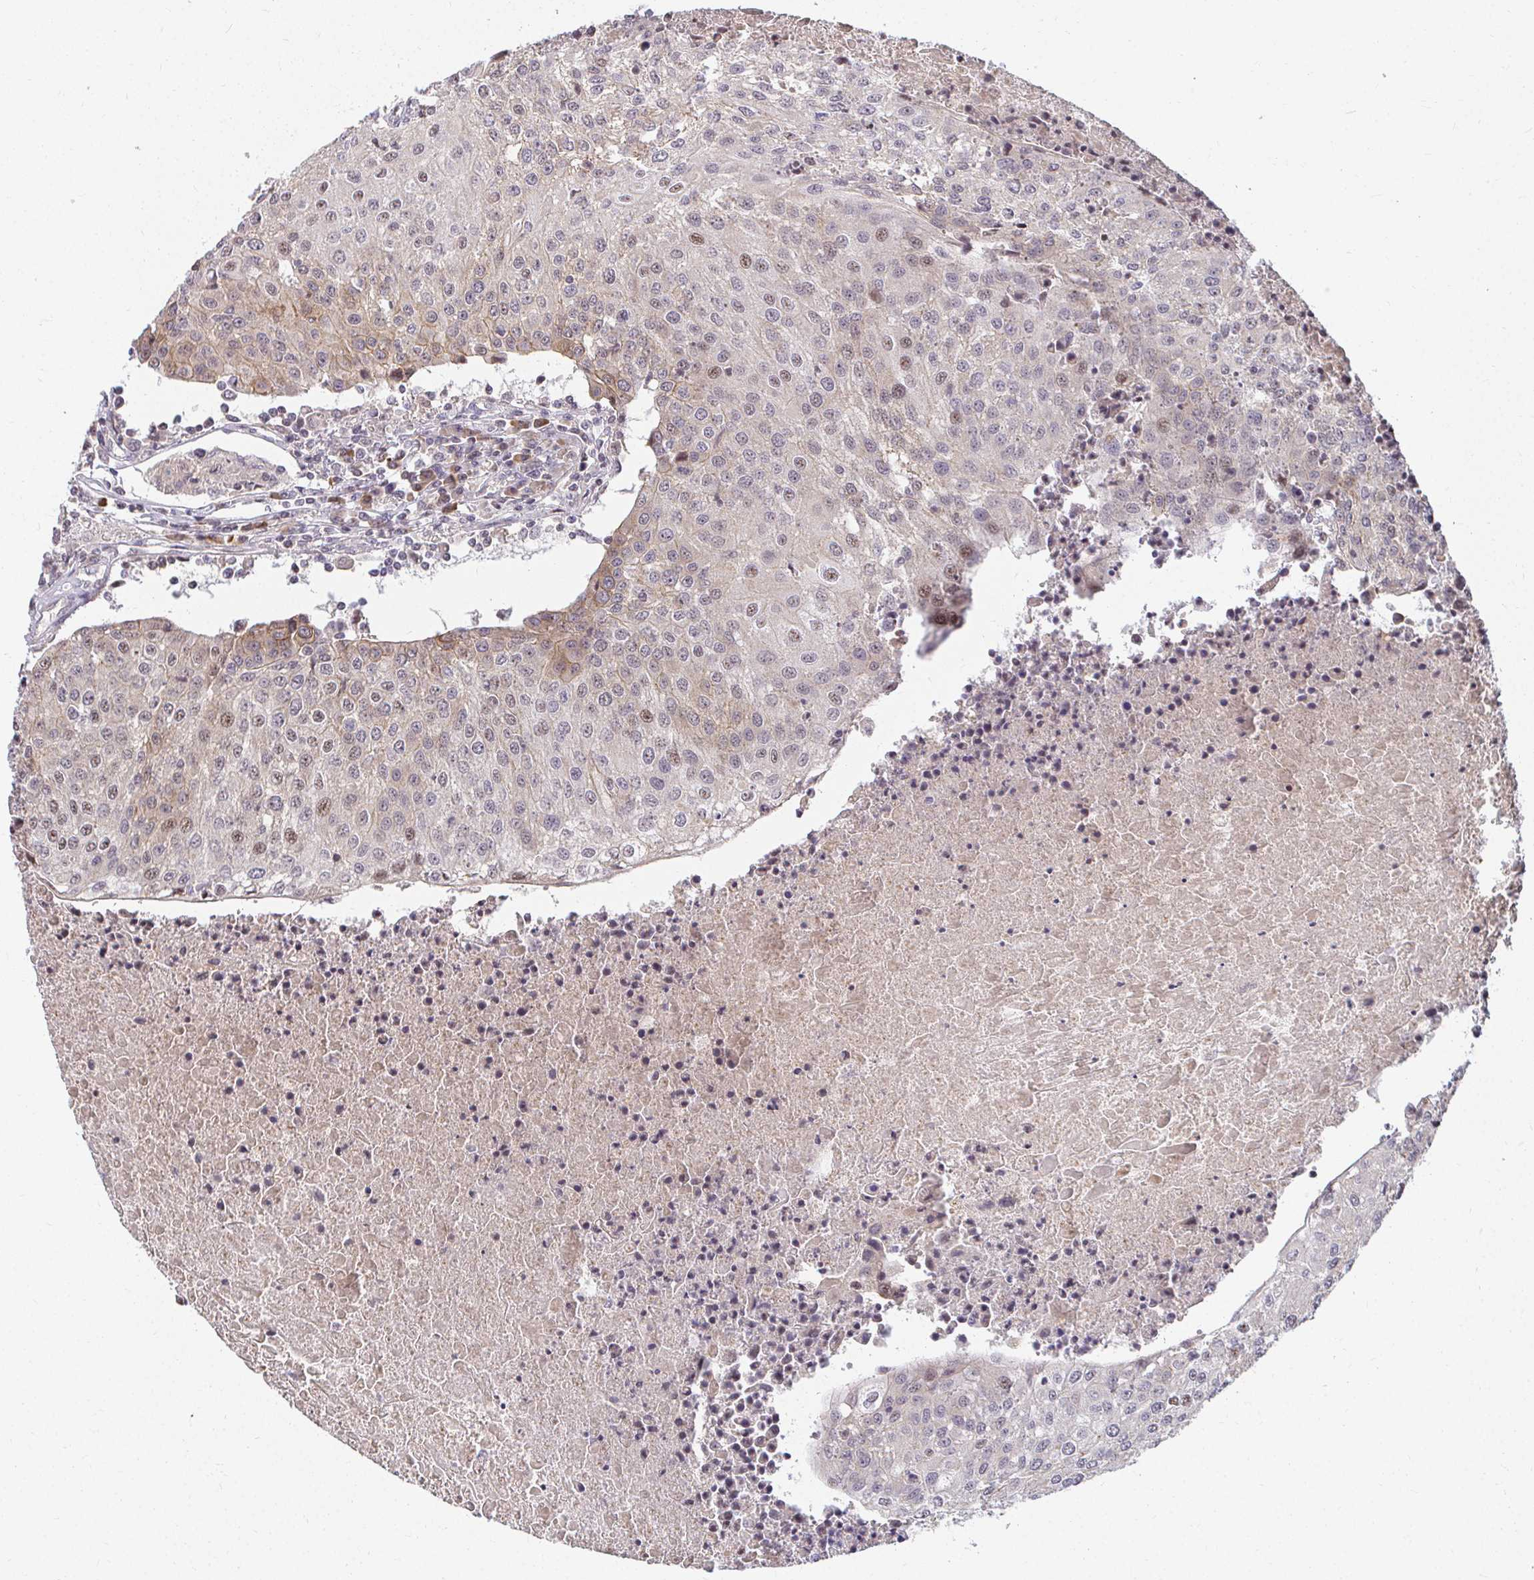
{"staining": {"intensity": "weak", "quantity": "<25%", "location": "nuclear"}, "tissue": "urothelial cancer", "cell_type": "Tumor cells", "image_type": "cancer", "snomed": [{"axis": "morphology", "description": "Urothelial carcinoma, High grade"}, {"axis": "topography", "description": "Urinary bladder"}], "caption": "This image is of urothelial cancer stained with immunohistochemistry to label a protein in brown with the nuclei are counter-stained blue. There is no staining in tumor cells.", "gene": "ANK3", "patient": {"sex": "female", "age": 85}}